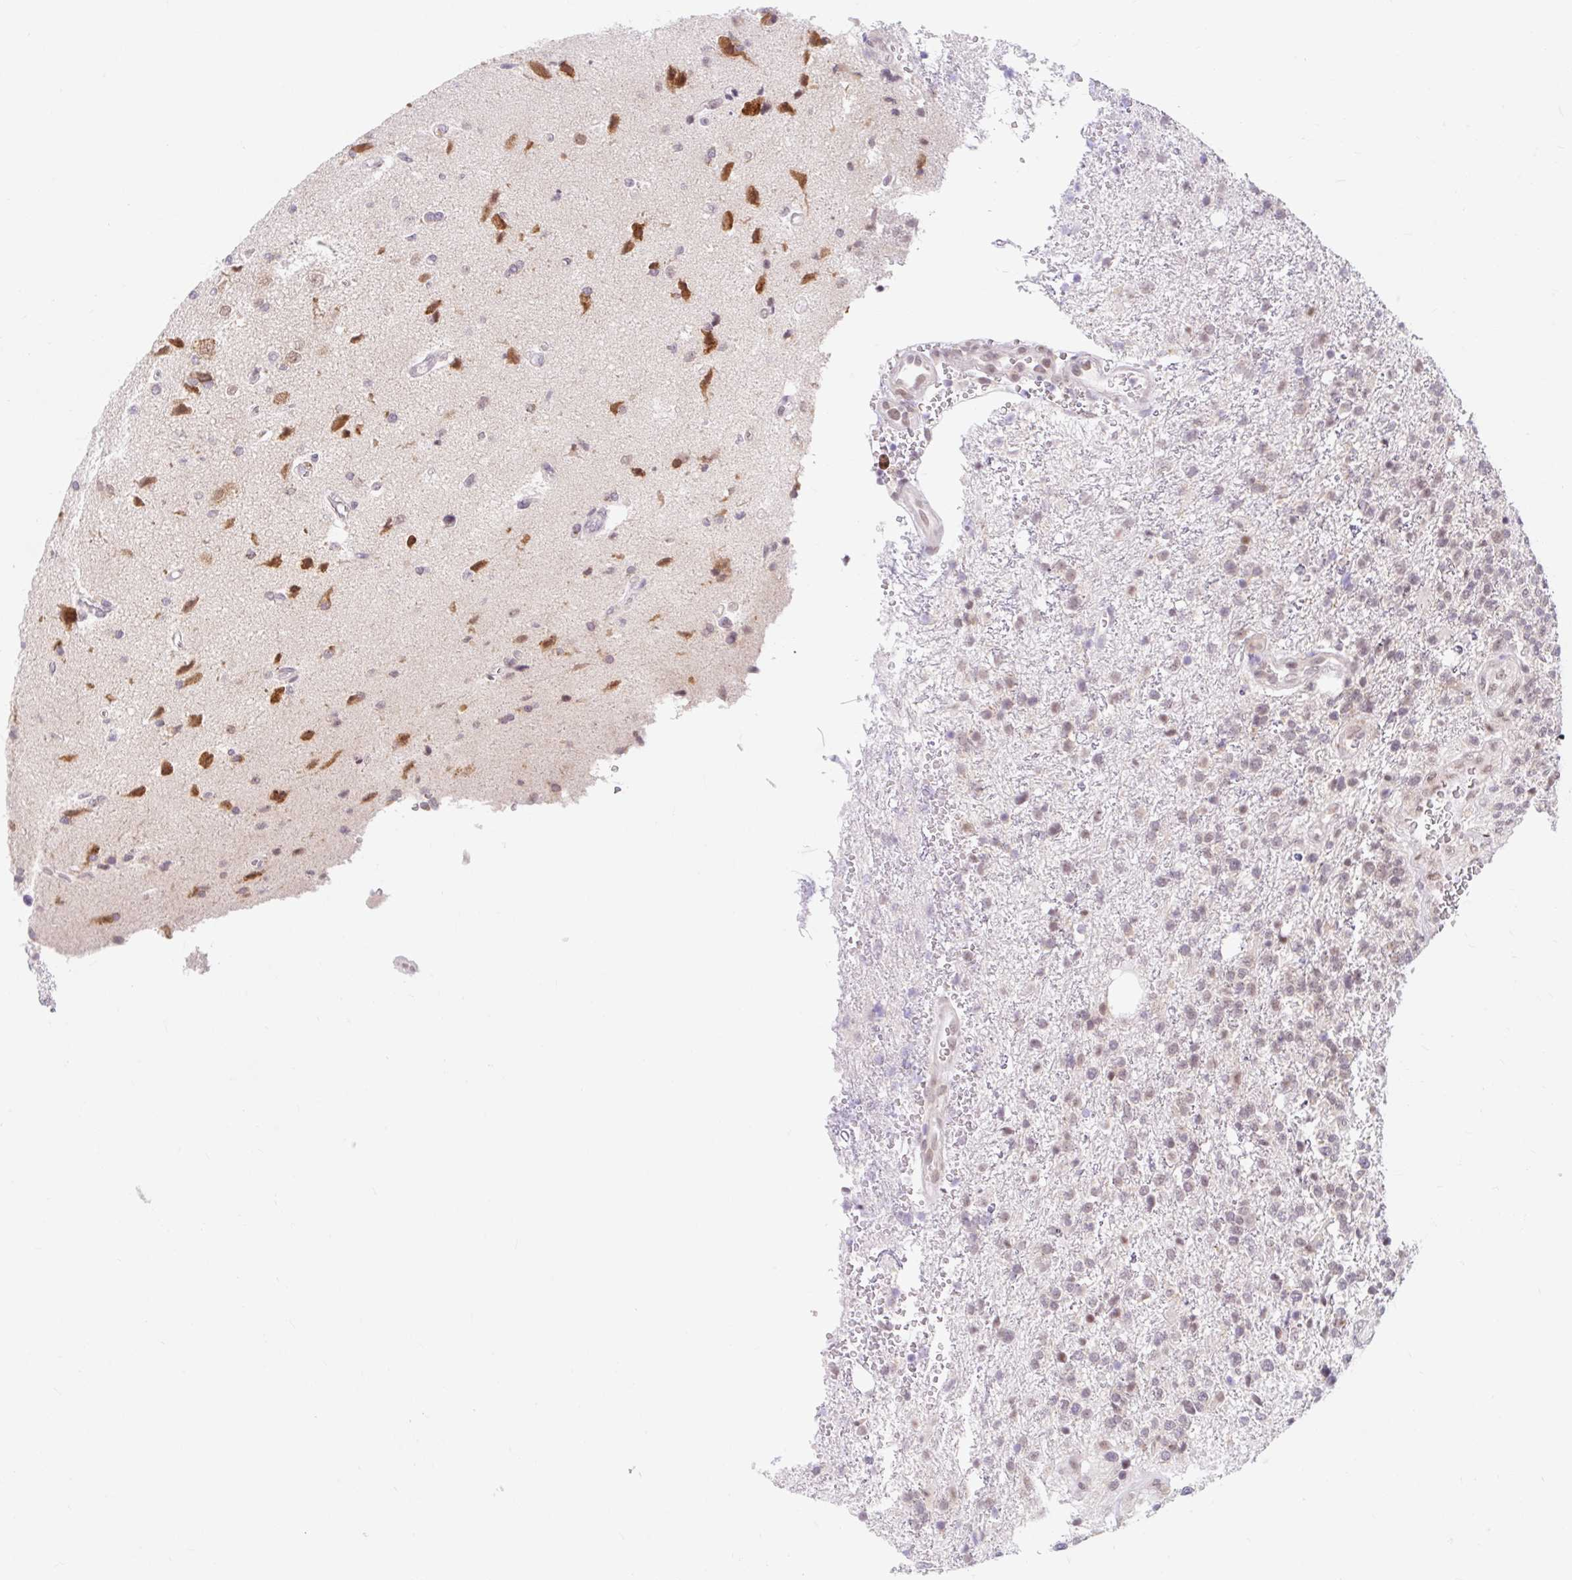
{"staining": {"intensity": "negative", "quantity": "none", "location": "none"}, "tissue": "glioma", "cell_type": "Tumor cells", "image_type": "cancer", "snomed": [{"axis": "morphology", "description": "Glioma, malignant, High grade"}, {"axis": "topography", "description": "Brain"}], "caption": "Immunohistochemistry (IHC) histopathology image of neoplastic tissue: glioma stained with DAB (3,3'-diaminobenzidine) reveals no significant protein expression in tumor cells.", "gene": "SRSF10", "patient": {"sex": "male", "age": 56}}